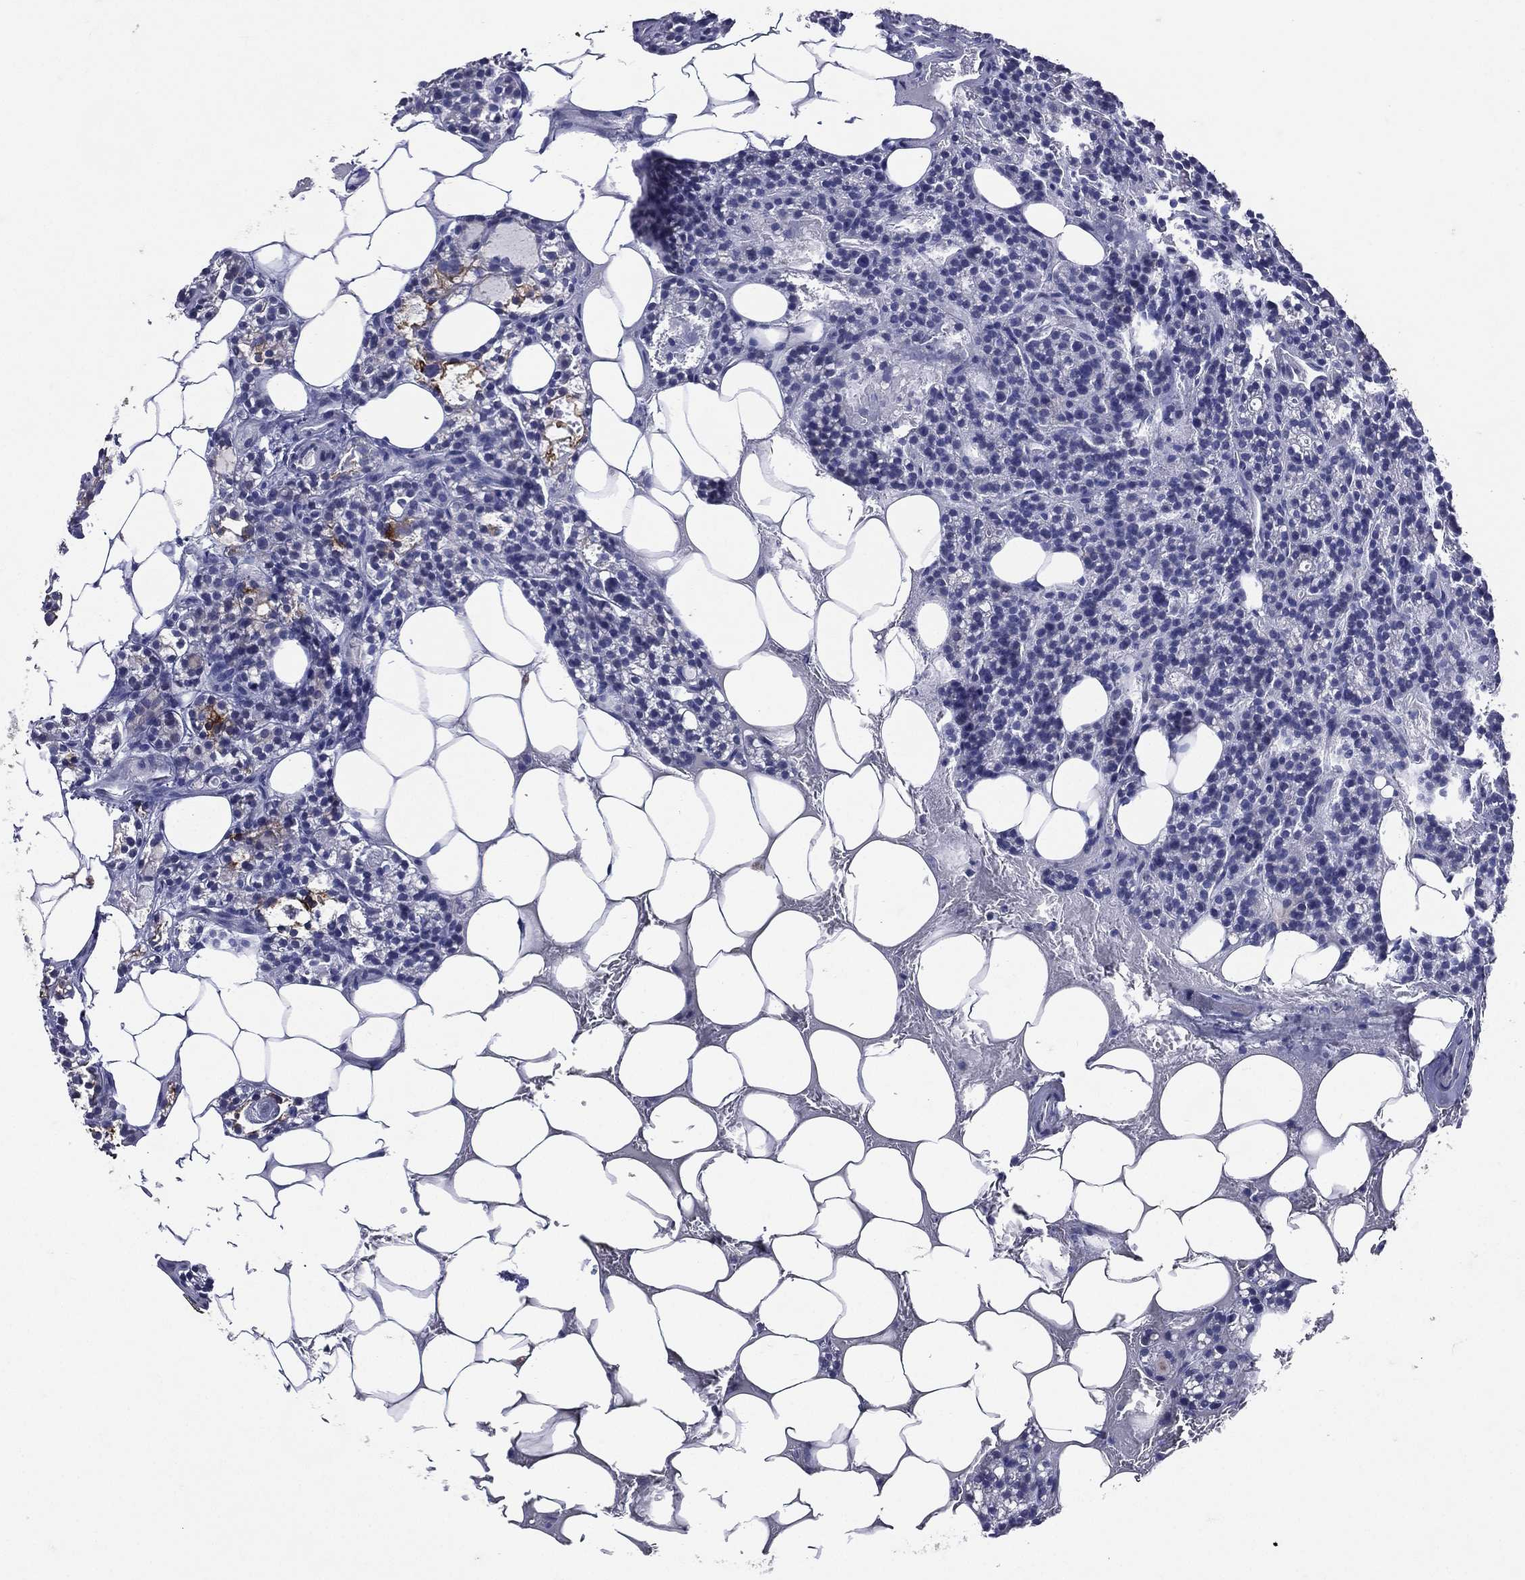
{"staining": {"intensity": "negative", "quantity": "none", "location": "none"}, "tissue": "parathyroid gland", "cell_type": "Glandular cells", "image_type": "normal", "snomed": [{"axis": "morphology", "description": "Normal tissue, NOS"}, {"axis": "topography", "description": "Parathyroid gland"}], "caption": "Unremarkable parathyroid gland was stained to show a protein in brown. There is no significant staining in glandular cells. The staining is performed using DAB brown chromogen with nuclei counter-stained in using hematoxylin.", "gene": "TGM1", "patient": {"sex": "female", "age": 83}}